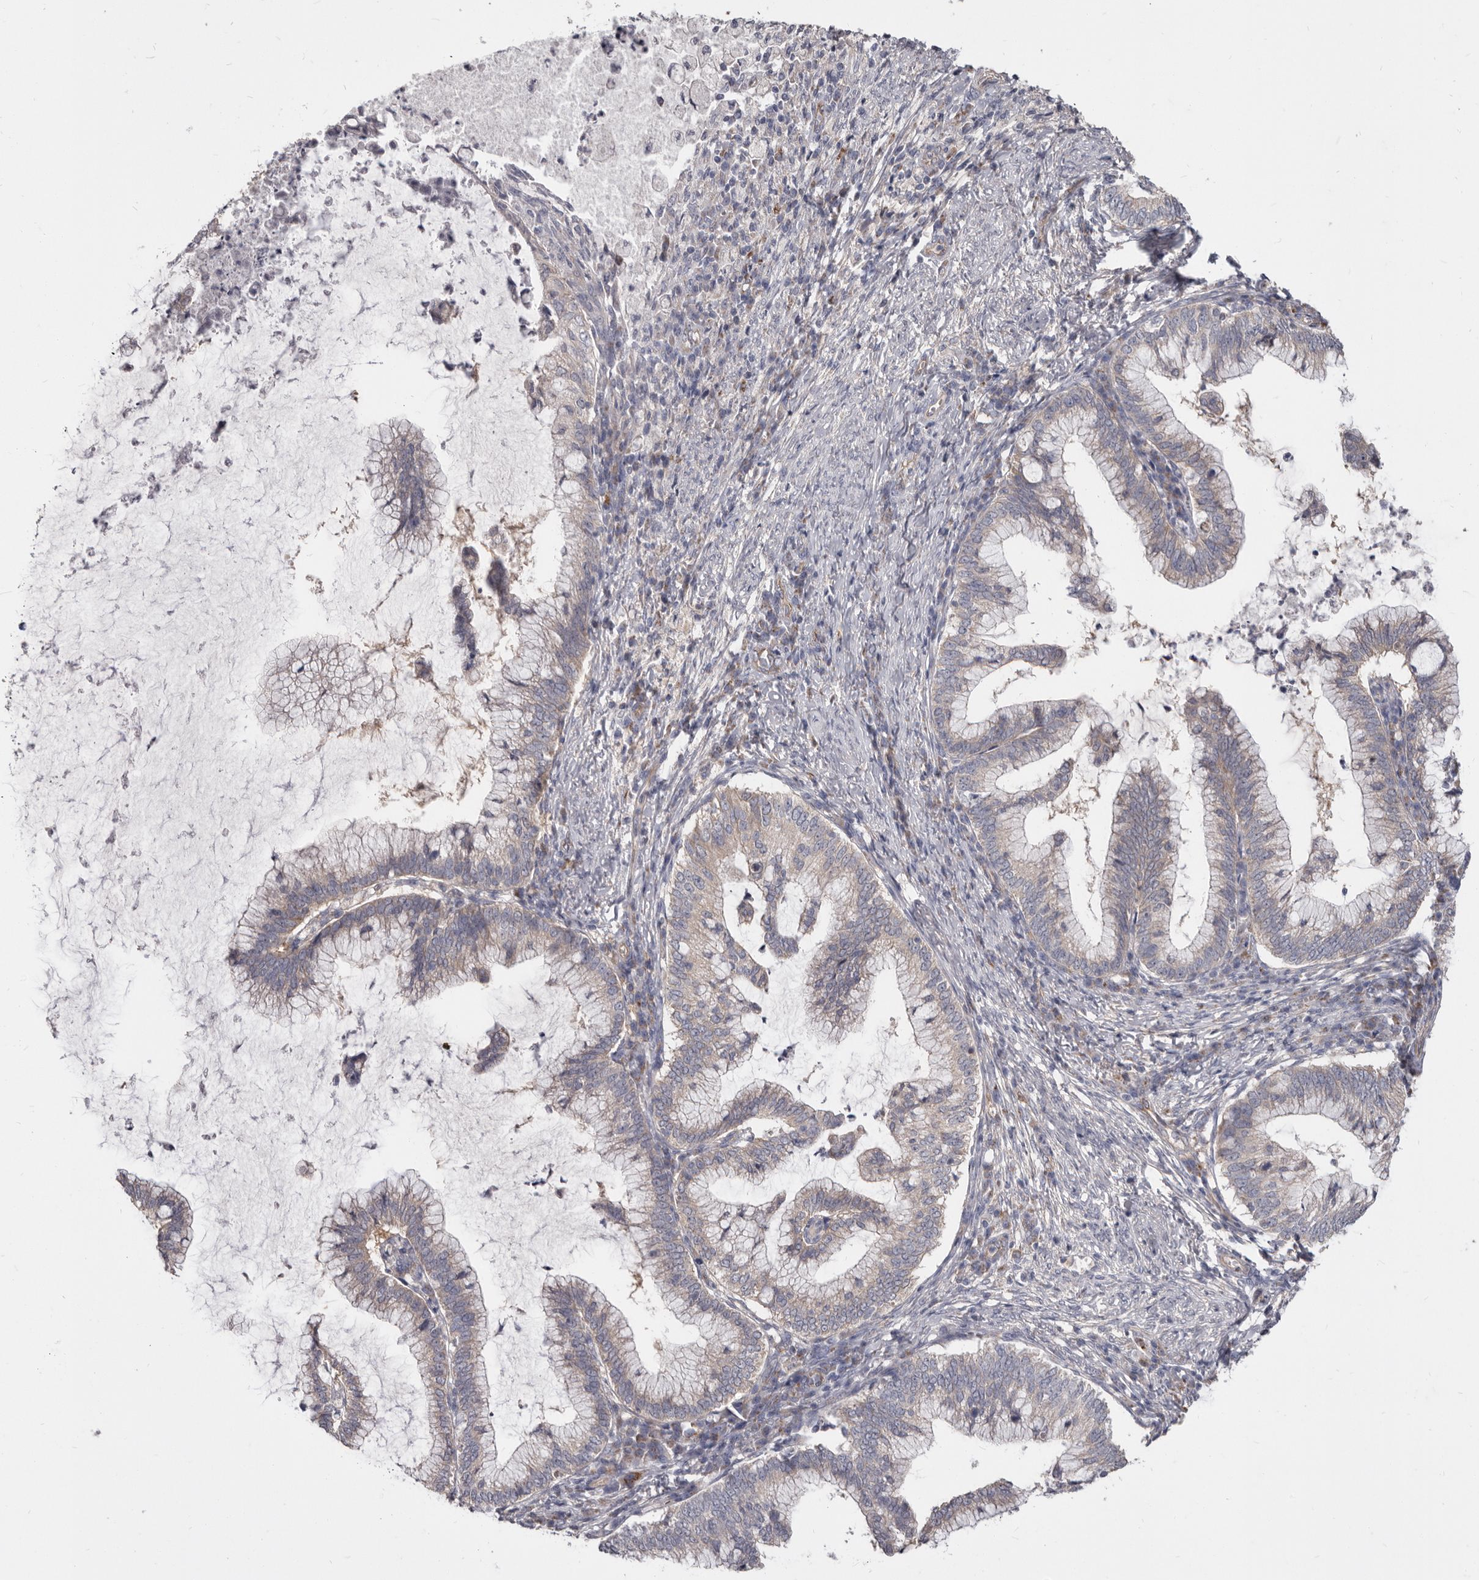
{"staining": {"intensity": "weak", "quantity": "25%-75%", "location": "cytoplasmic/membranous"}, "tissue": "cervical cancer", "cell_type": "Tumor cells", "image_type": "cancer", "snomed": [{"axis": "morphology", "description": "Adenocarcinoma, NOS"}, {"axis": "topography", "description": "Cervix"}], "caption": "Brown immunohistochemical staining in human cervical adenocarcinoma exhibits weak cytoplasmic/membranous expression in approximately 25%-75% of tumor cells.", "gene": "FMO2", "patient": {"sex": "female", "age": 36}}